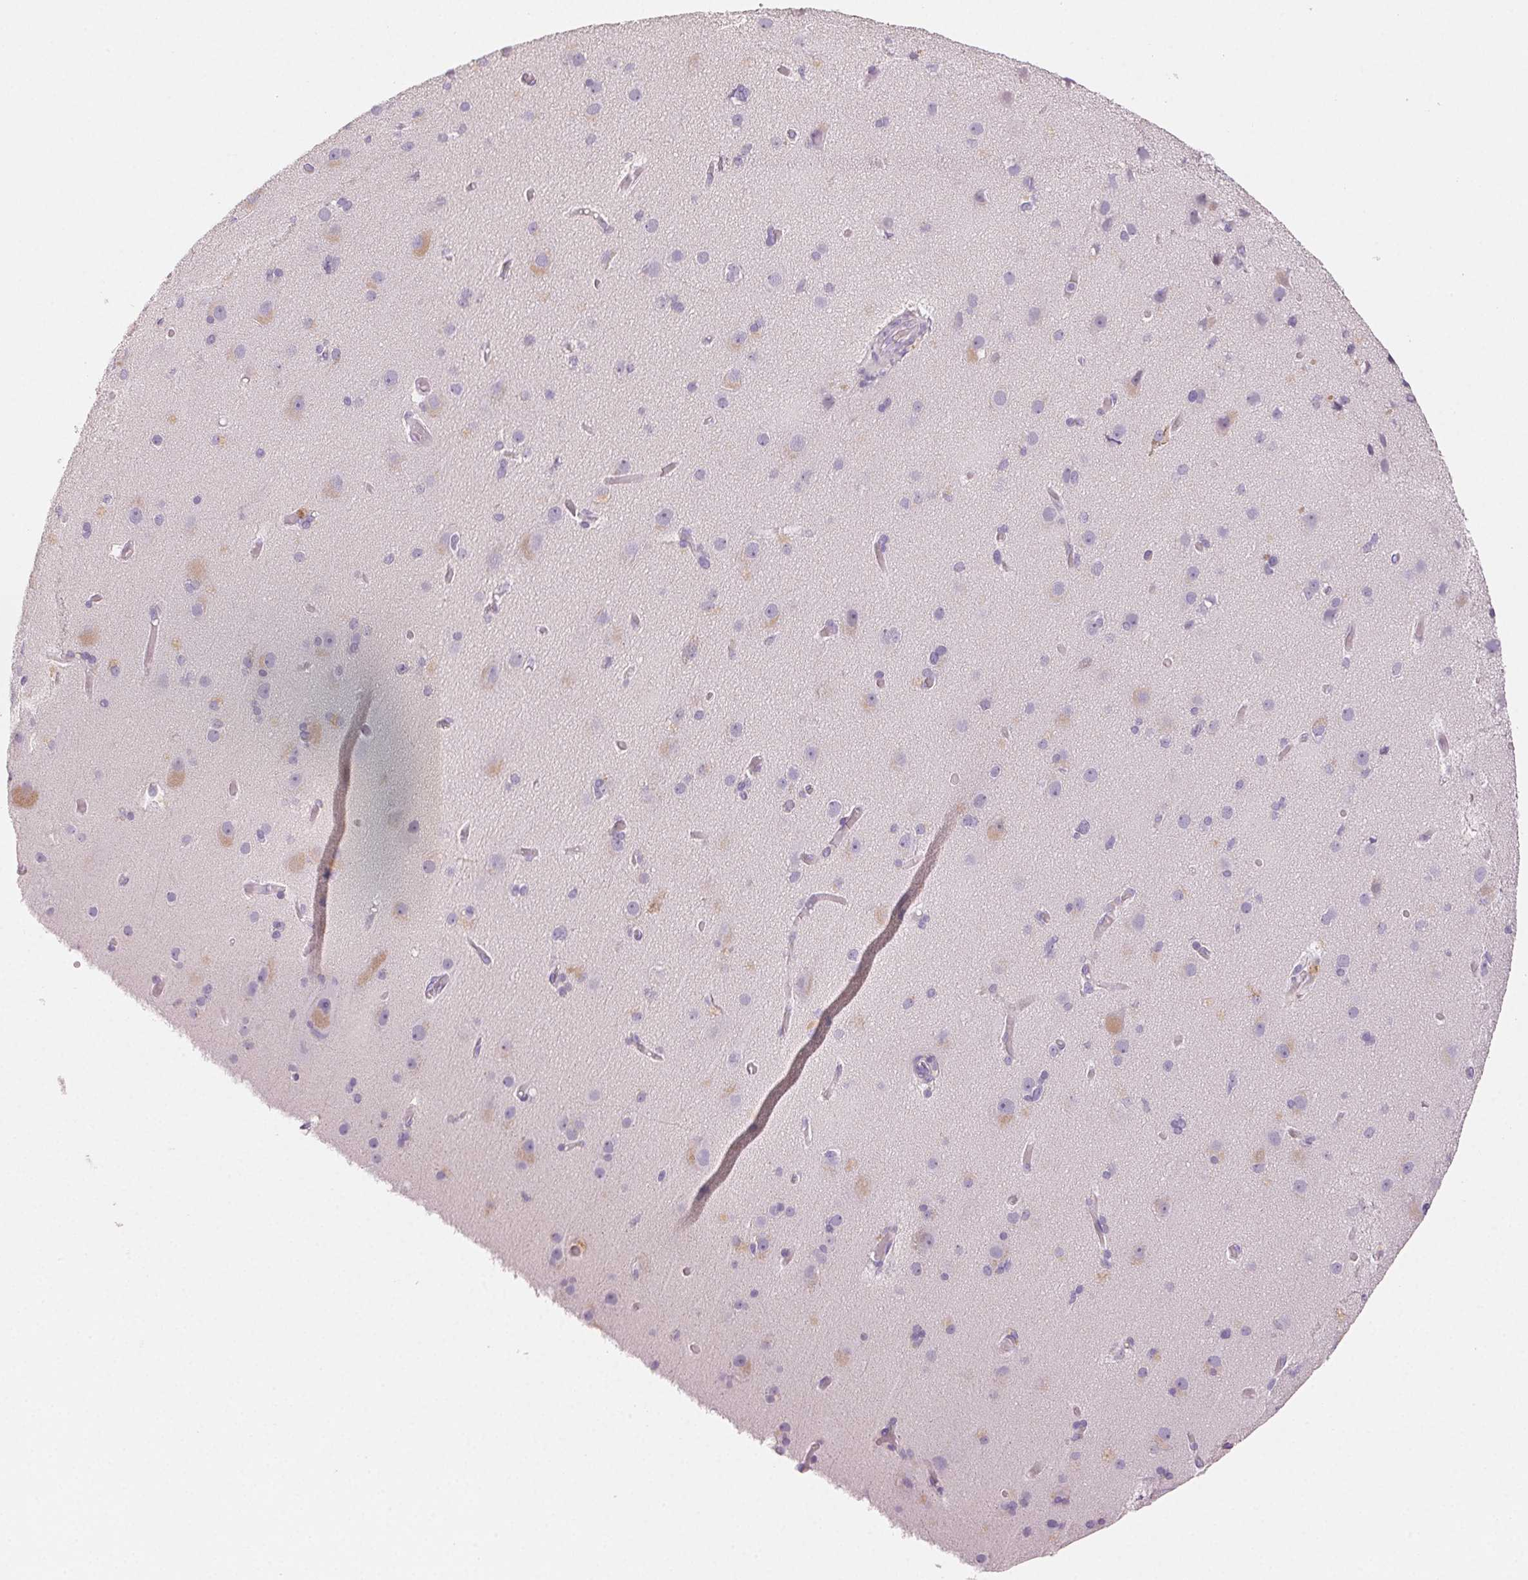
{"staining": {"intensity": "negative", "quantity": "none", "location": "none"}, "tissue": "cerebral cortex", "cell_type": "Endothelial cells", "image_type": "normal", "snomed": [{"axis": "morphology", "description": "Normal tissue, NOS"}, {"axis": "morphology", "description": "Glioma, malignant, High grade"}, {"axis": "topography", "description": "Cerebral cortex"}], "caption": "DAB immunohistochemical staining of benign cerebral cortex exhibits no significant expression in endothelial cells.", "gene": "BPIFB2", "patient": {"sex": "male", "age": 71}}